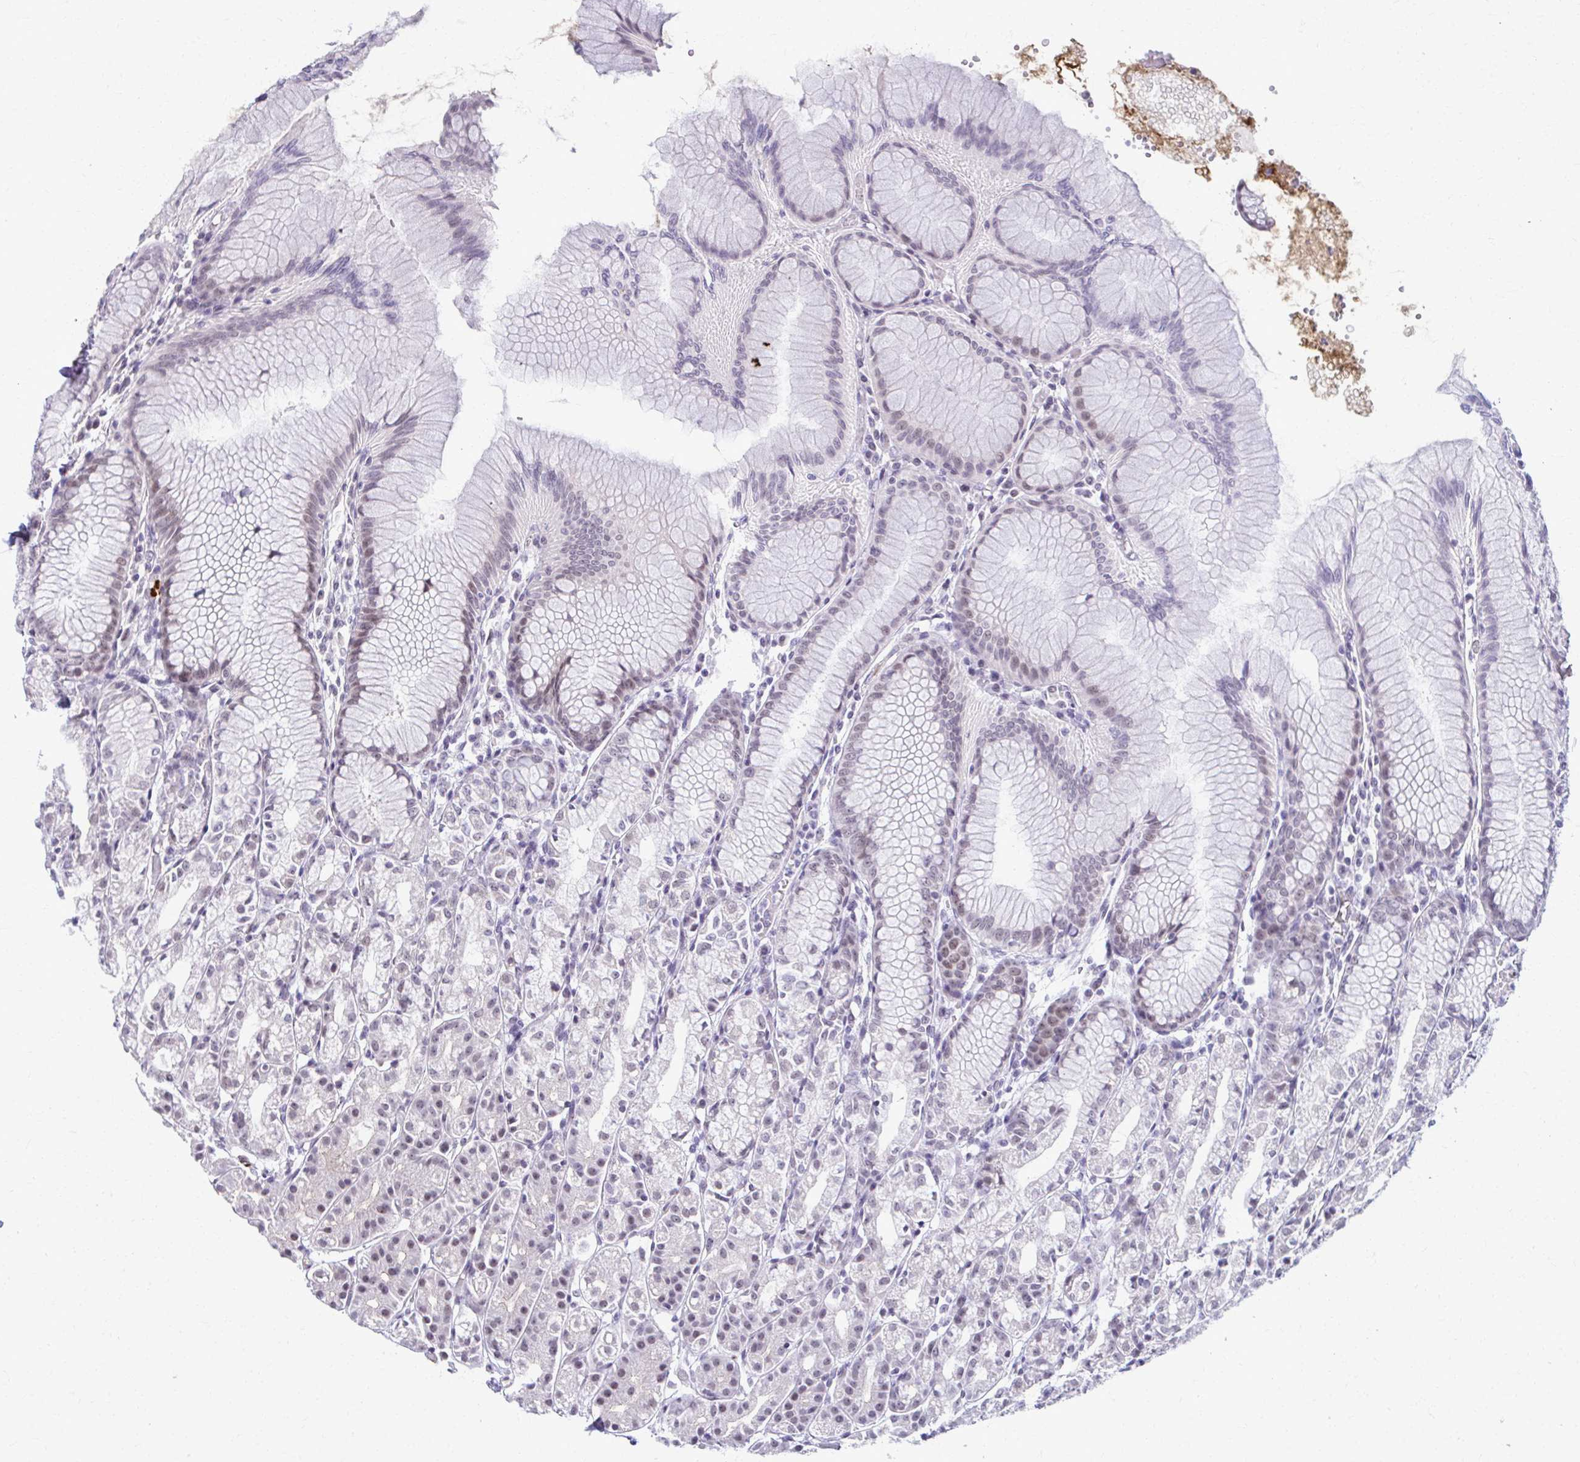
{"staining": {"intensity": "weak", "quantity": "<25%", "location": "nuclear"}, "tissue": "stomach", "cell_type": "Glandular cells", "image_type": "normal", "snomed": [{"axis": "morphology", "description": "Normal tissue, NOS"}, {"axis": "topography", "description": "Stomach"}], "caption": "Glandular cells show no significant protein positivity in normal stomach. (DAB (3,3'-diaminobenzidine) immunohistochemistry visualized using brightfield microscopy, high magnification).", "gene": "MAF1", "patient": {"sex": "female", "age": 57}}